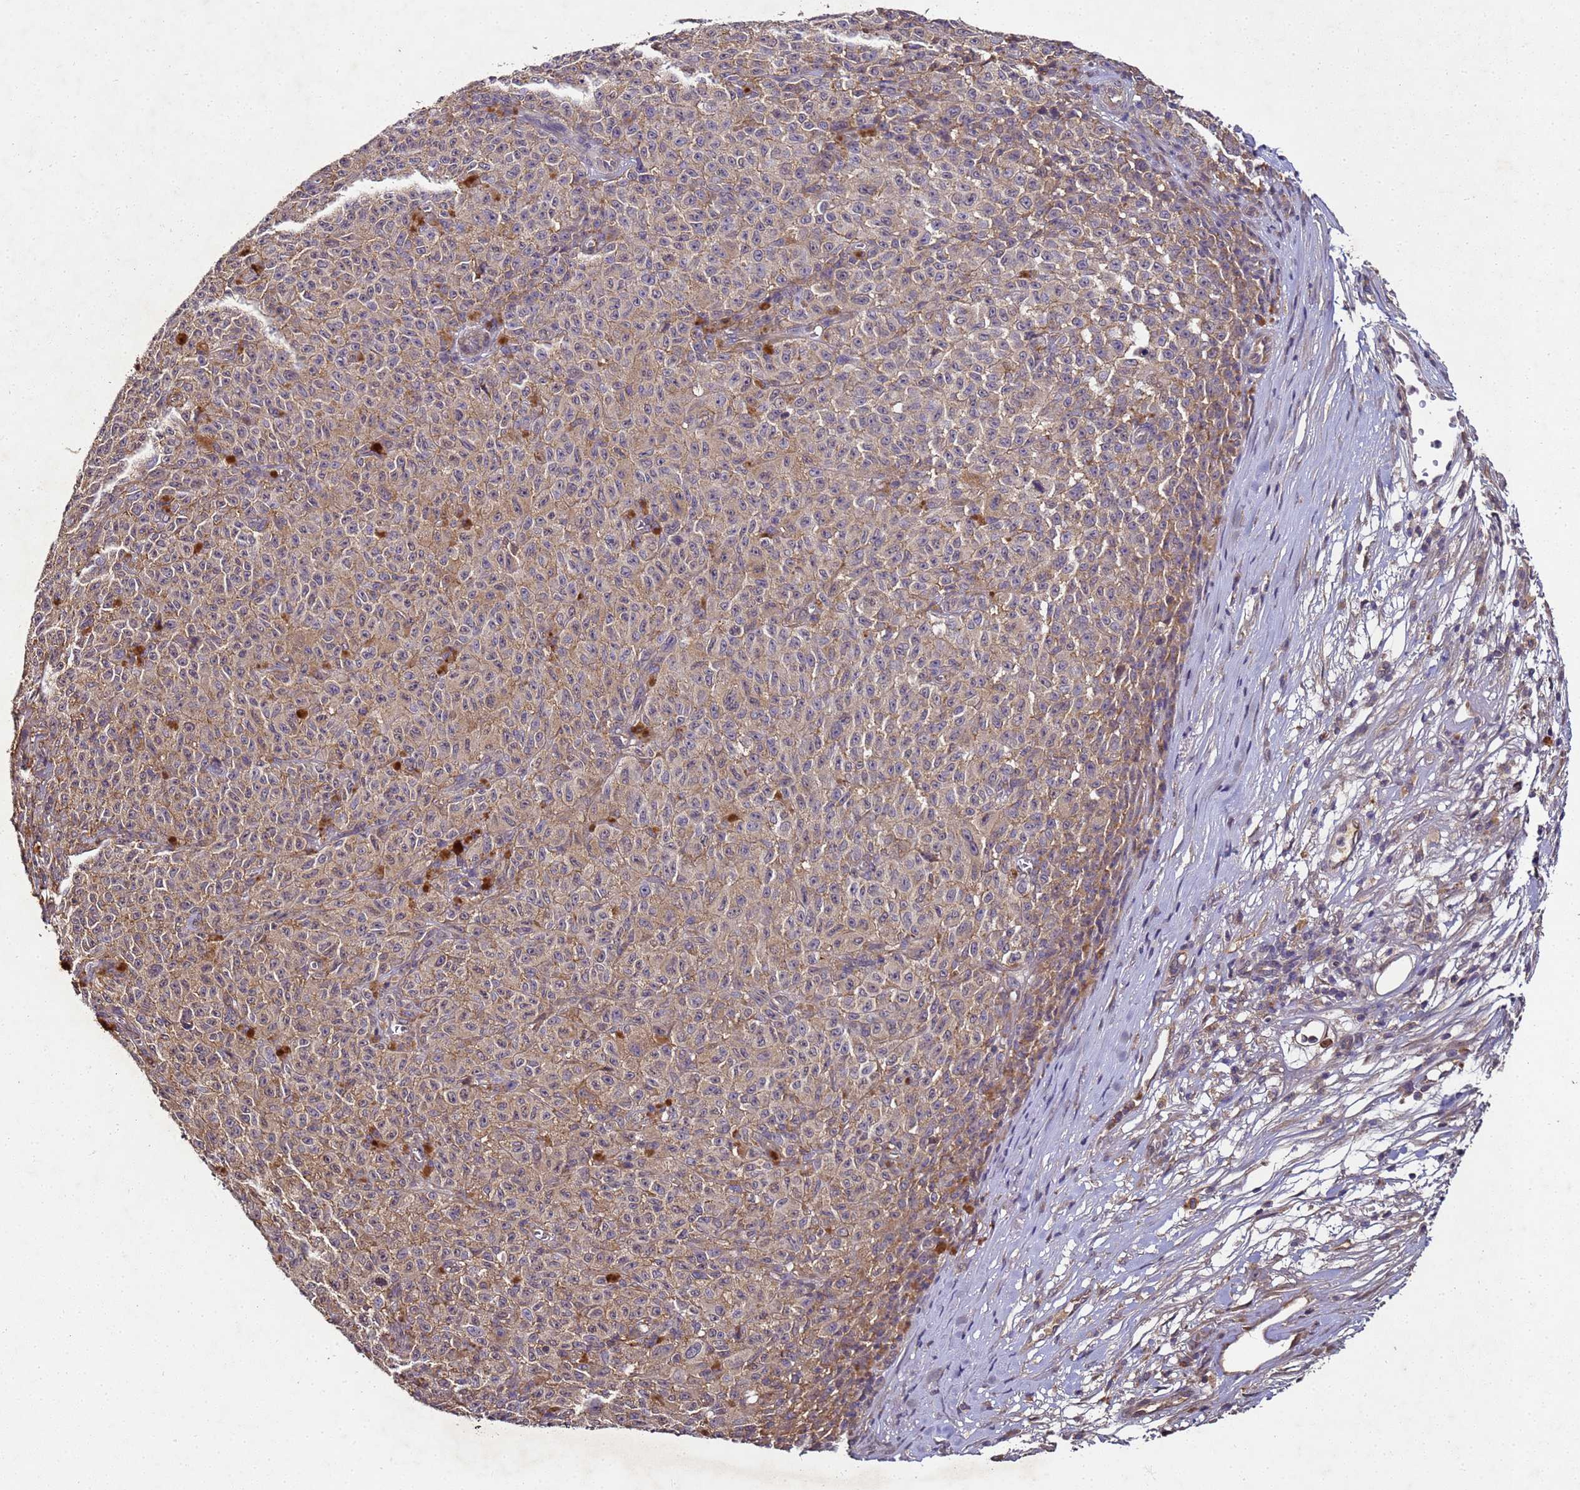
{"staining": {"intensity": "moderate", "quantity": ">75%", "location": "cytoplasmic/membranous"}, "tissue": "melanoma", "cell_type": "Tumor cells", "image_type": "cancer", "snomed": [{"axis": "morphology", "description": "Malignant melanoma, NOS"}, {"axis": "topography", "description": "Skin"}], "caption": "Immunohistochemistry (IHC) (DAB) staining of melanoma displays moderate cytoplasmic/membranous protein positivity in approximately >75% of tumor cells. The staining was performed using DAB, with brown indicating positive protein expression. Nuclei are stained blue with hematoxylin.", "gene": "ANKRD17", "patient": {"sex": "female", "age": 82}}